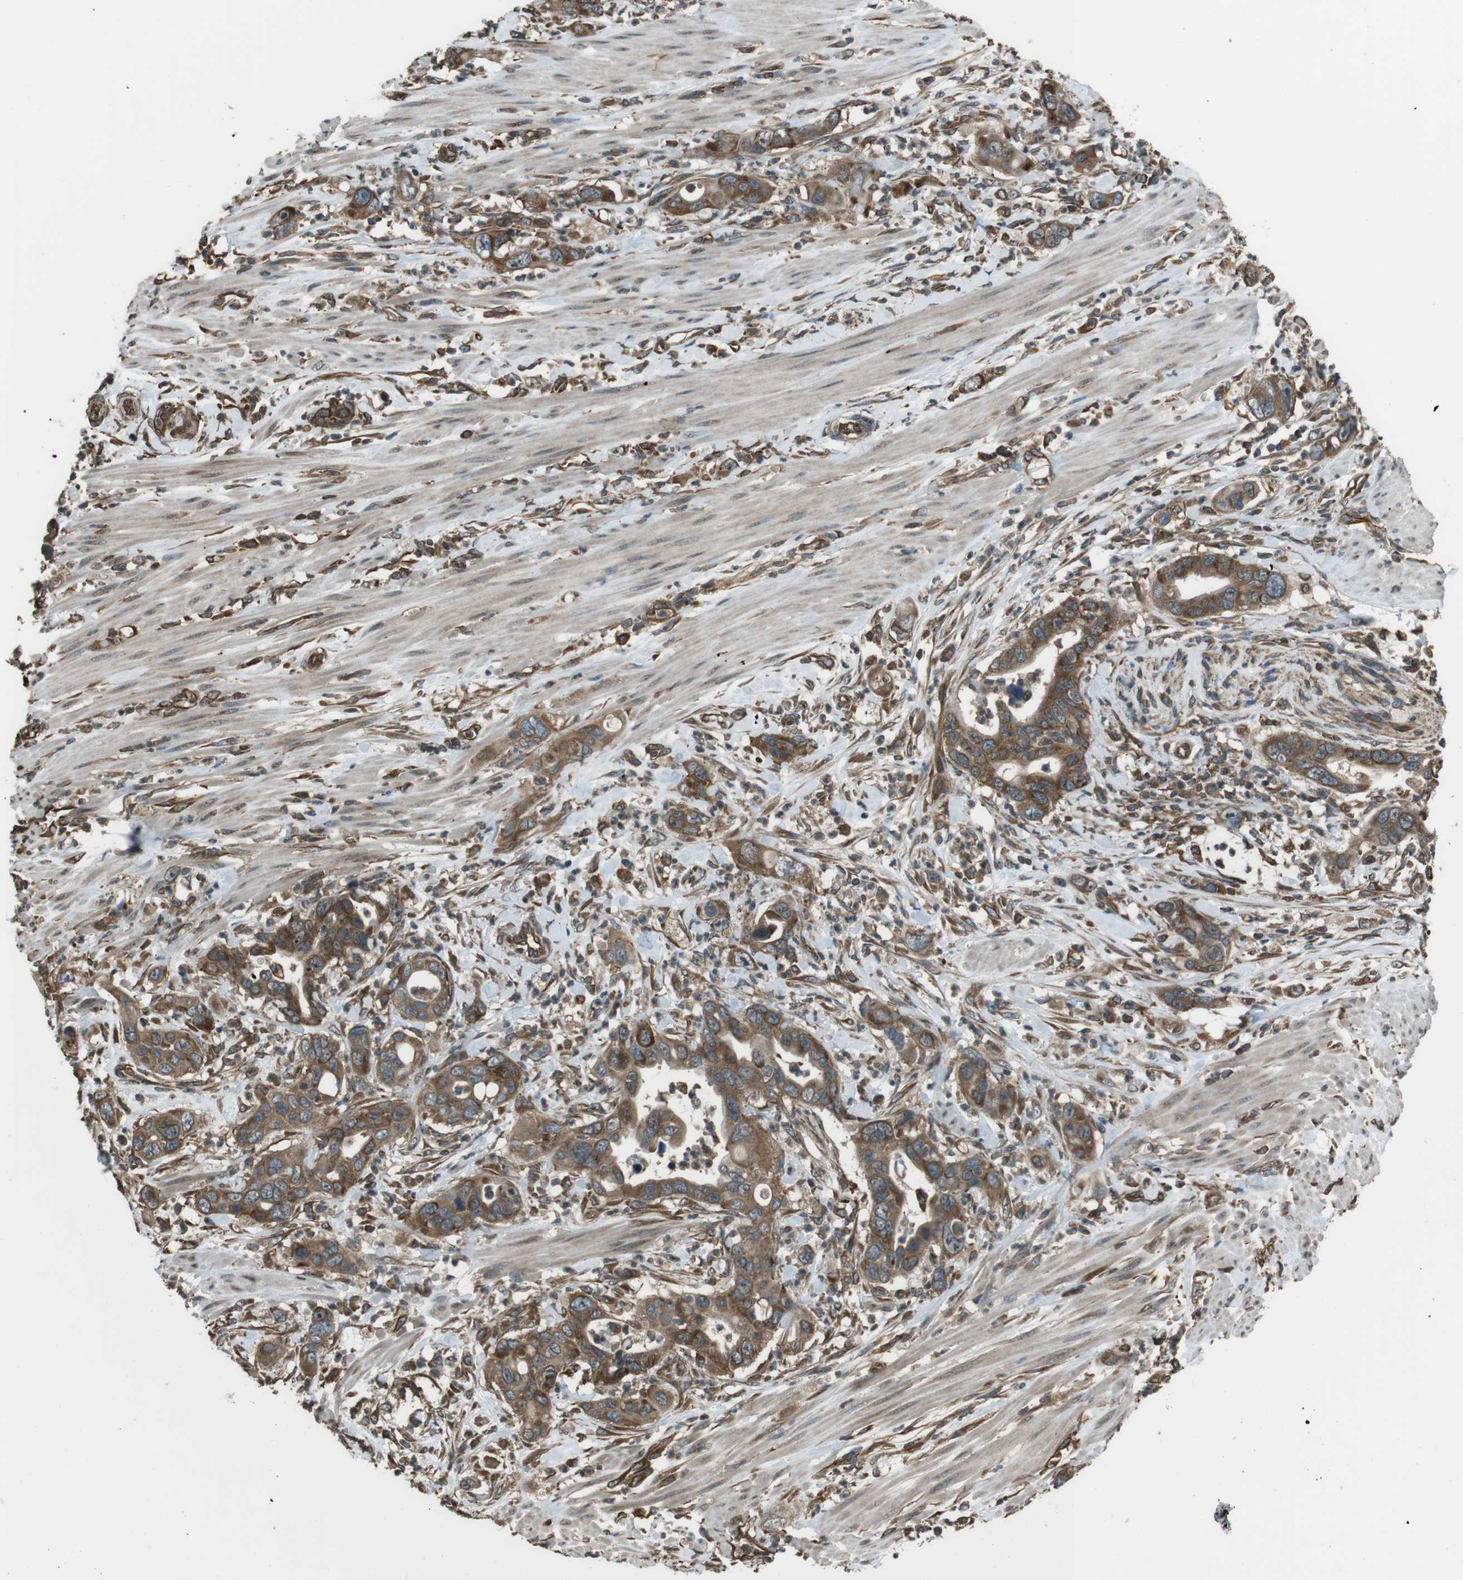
{"staining": {"intensity": "moderate", "quantity": ">75%", "location": "cytoplasmic/membranous"}, "tissue": "pancreatic cancer", "cell_type": "Tumor cells", "image_type": "cancer", "snomed": [{"axis": "morphology", "description": "Adenocarcinoma, NOS"}, {"axis": "topography", "description": "Pancreas"}], "caption": "Human pancreatic cancer stained with a brown dye exhibits moderate cytoplasmic/membranous positive expression in approximately >75% of tumor cells.", "gene": "PA2G4", "patient": {"sex": "female", "age": 71}}